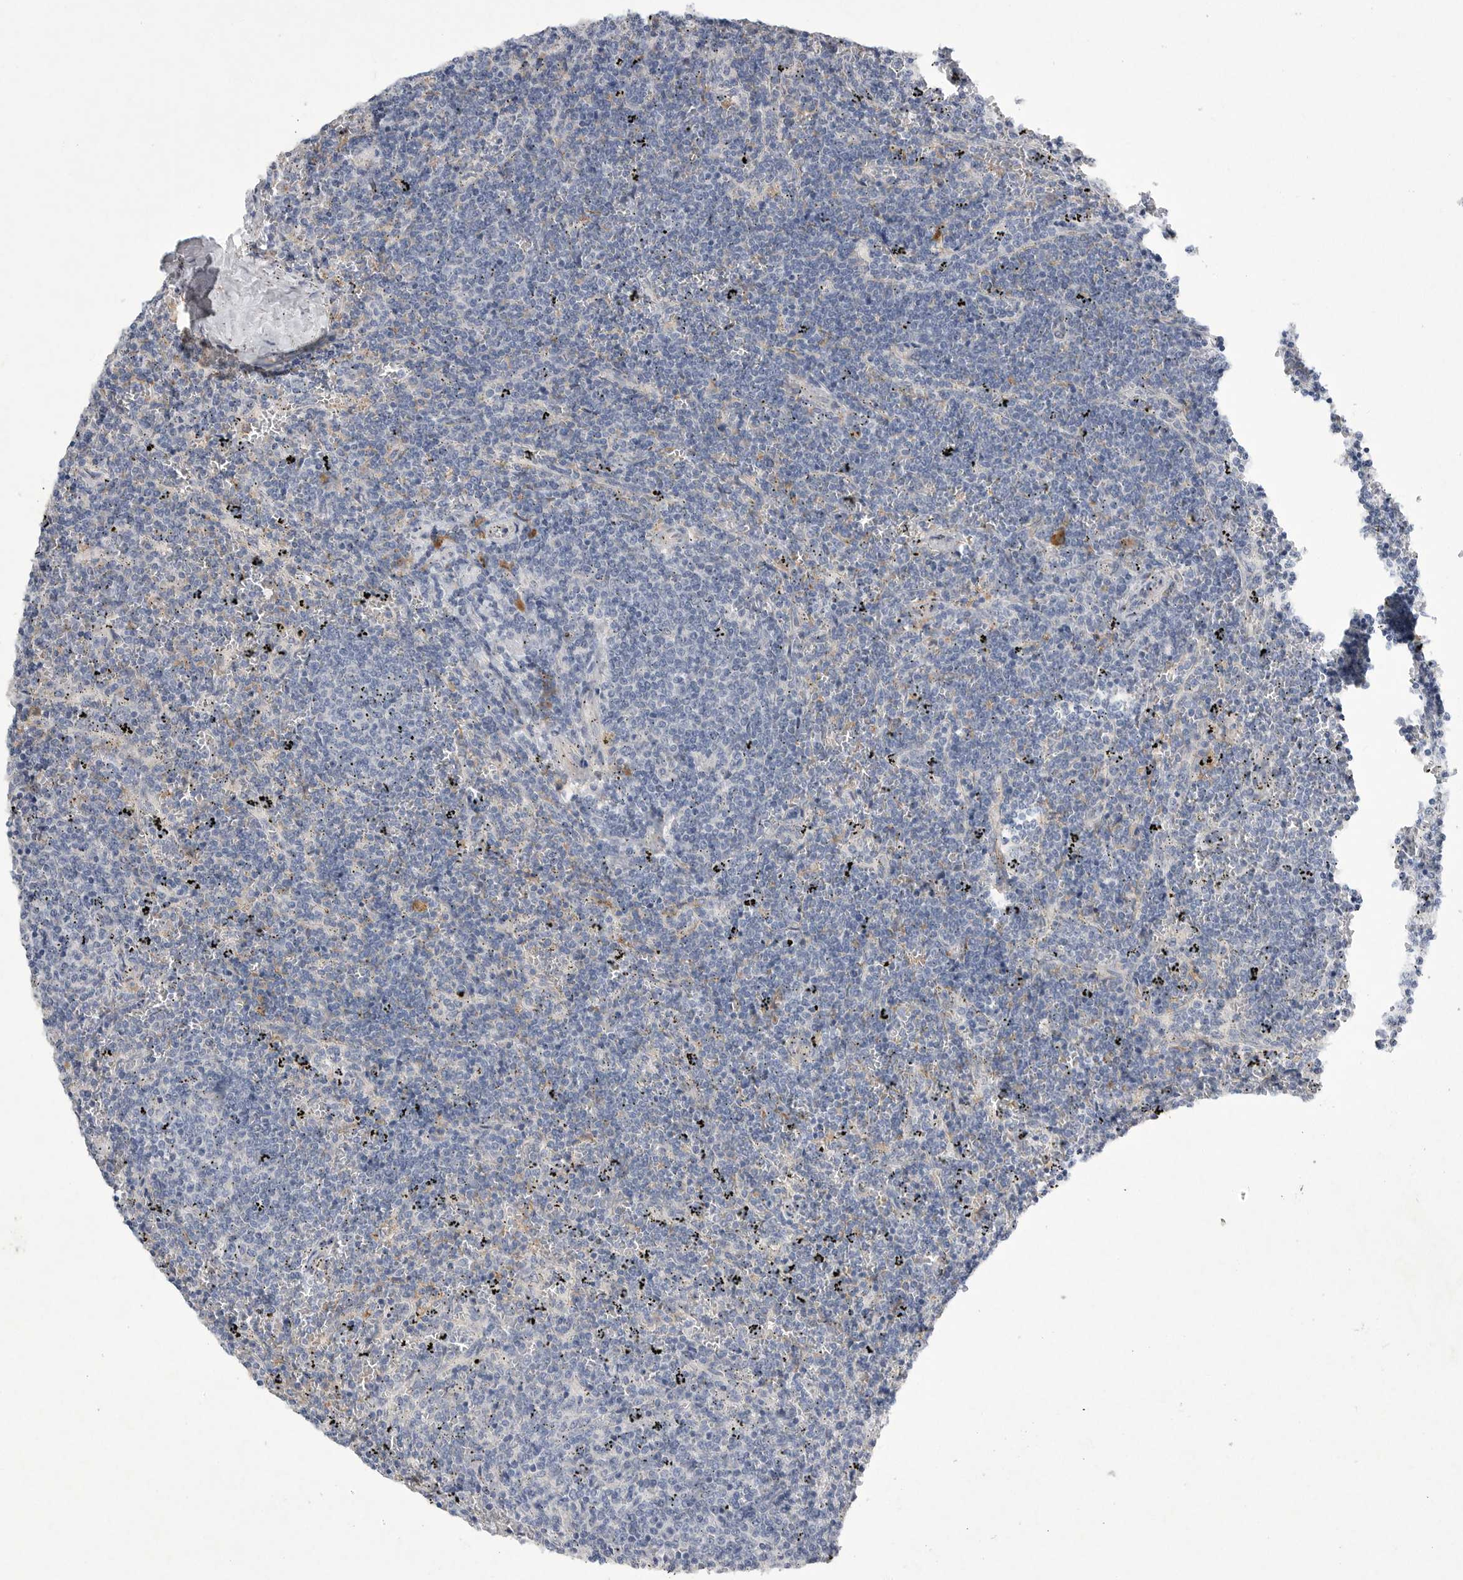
{"staining": {"intensity": "negative", "quantity": "none", "location": "none"}, "tissue": "lymphoma", "cell_type": "Tumor cells", "image_type": "cancer", "snomed": [{"axis": "morphology", "description": "Malignant lymphoma, non-Hodgkin's type, Low grade"}, {"axis": "topography", "description": "Spleen"}], "caption": "High magnification brightfield microscopy of lymphoma stained with DAB (3,3'-diaminobenzidine) (brown) and counterstained with hematoxylin (blue): tumor cells show no significant staining.", "gene": "EDEM3", "patient": {"sex": "female", "age": 50}}